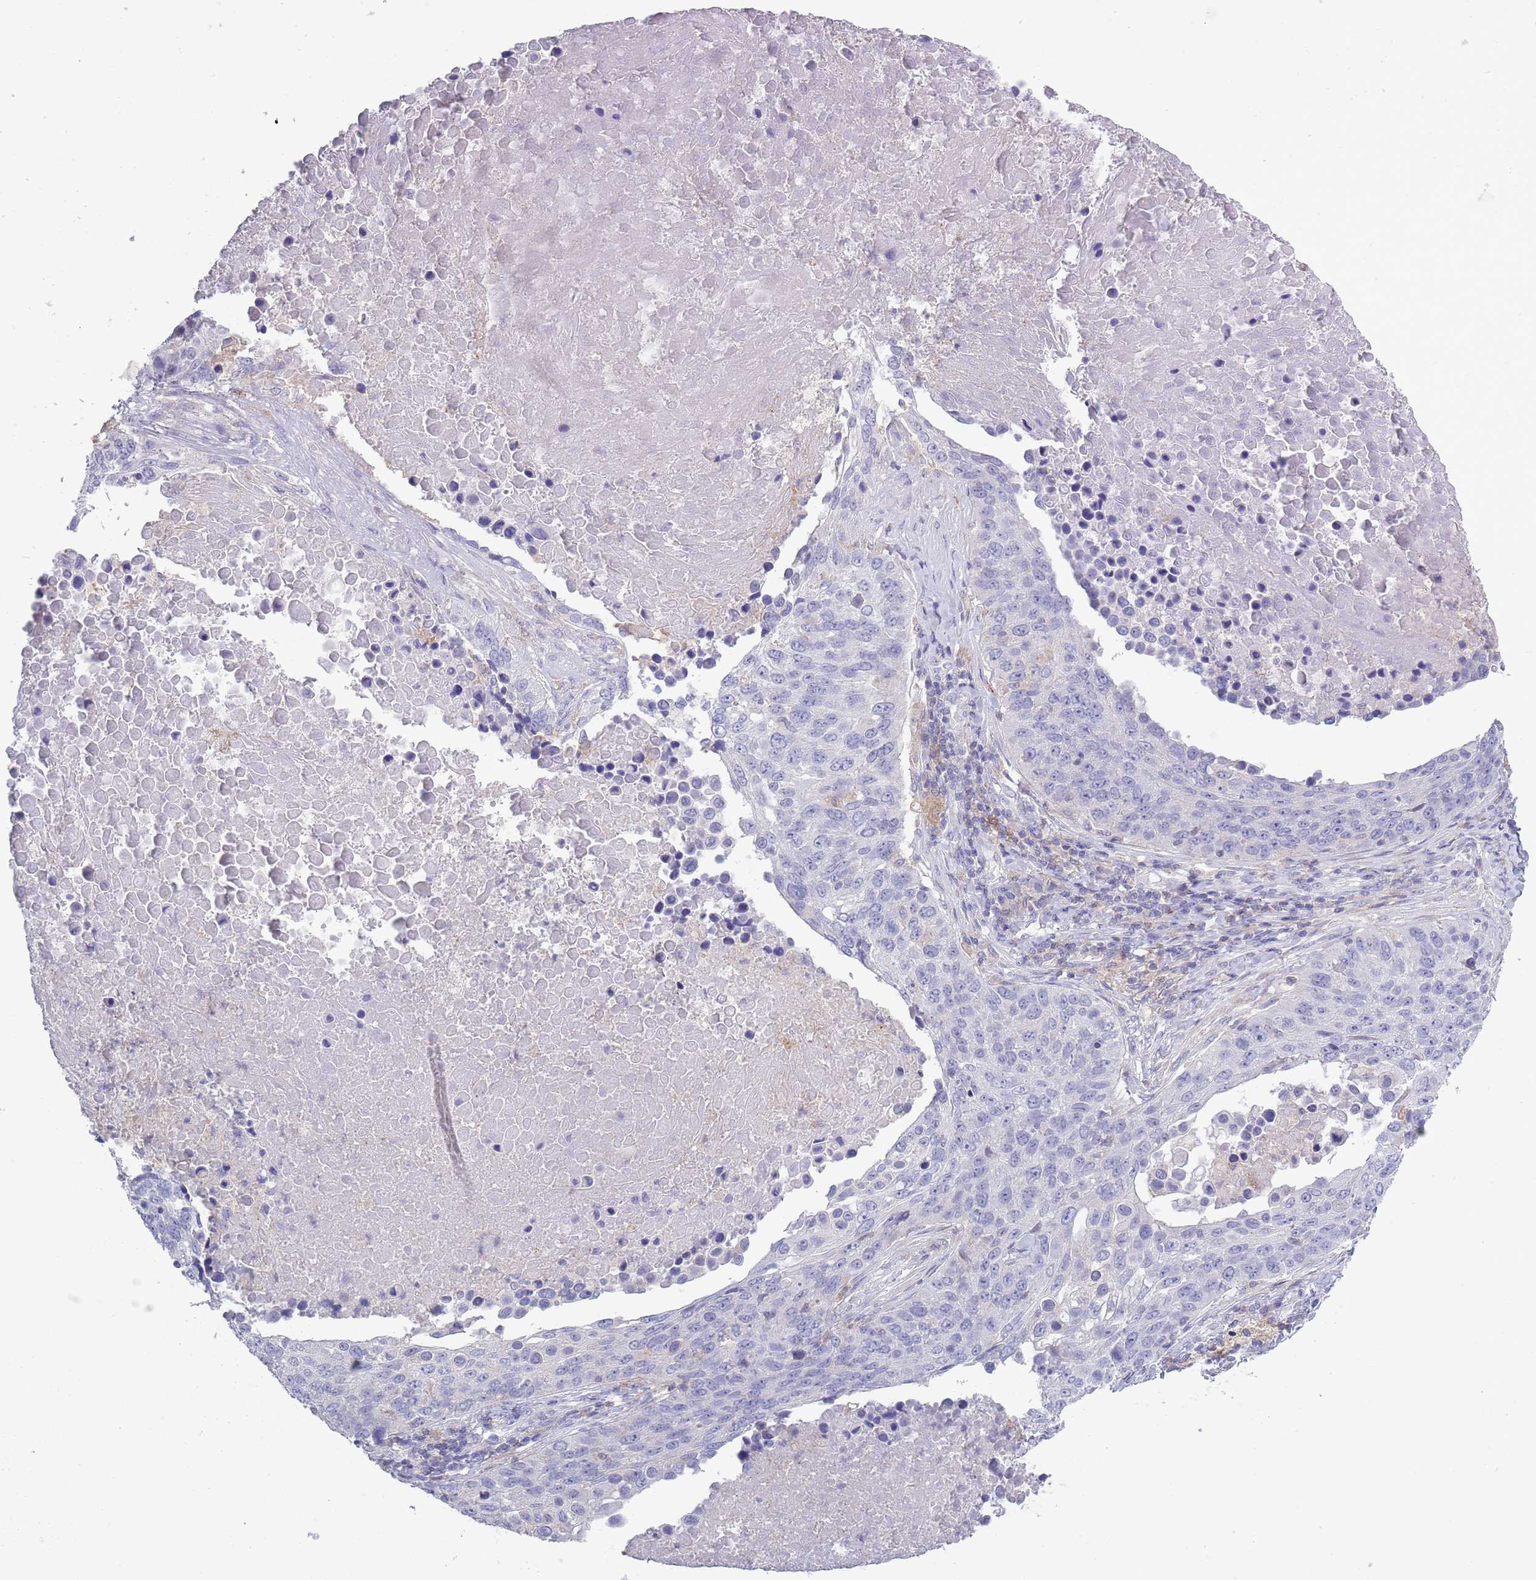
{"staining": {"intensity": "negative", "quantity": "none", "location": "none"}, "tissue": "lung cancer", "cell_type": "Tumor cells", "image_type": "cancer", "snomed": [{"axis": "morphology", "description": "Normal tissue, NOS"}, {"axis": "morphology", "description": "Squamous cell carcinoma, NOS"}, {"axis": "topography", "description": "Lymph node"}, {"axis": "topography", "description": "Lung"}], "caption": "Squamous cell carcinoma (lung) was stained to show a protein in brown. There is no significant positivity in tumor cells.", "gene": "ACSBG1", "patient": {"sex": "male", "age": 66}}